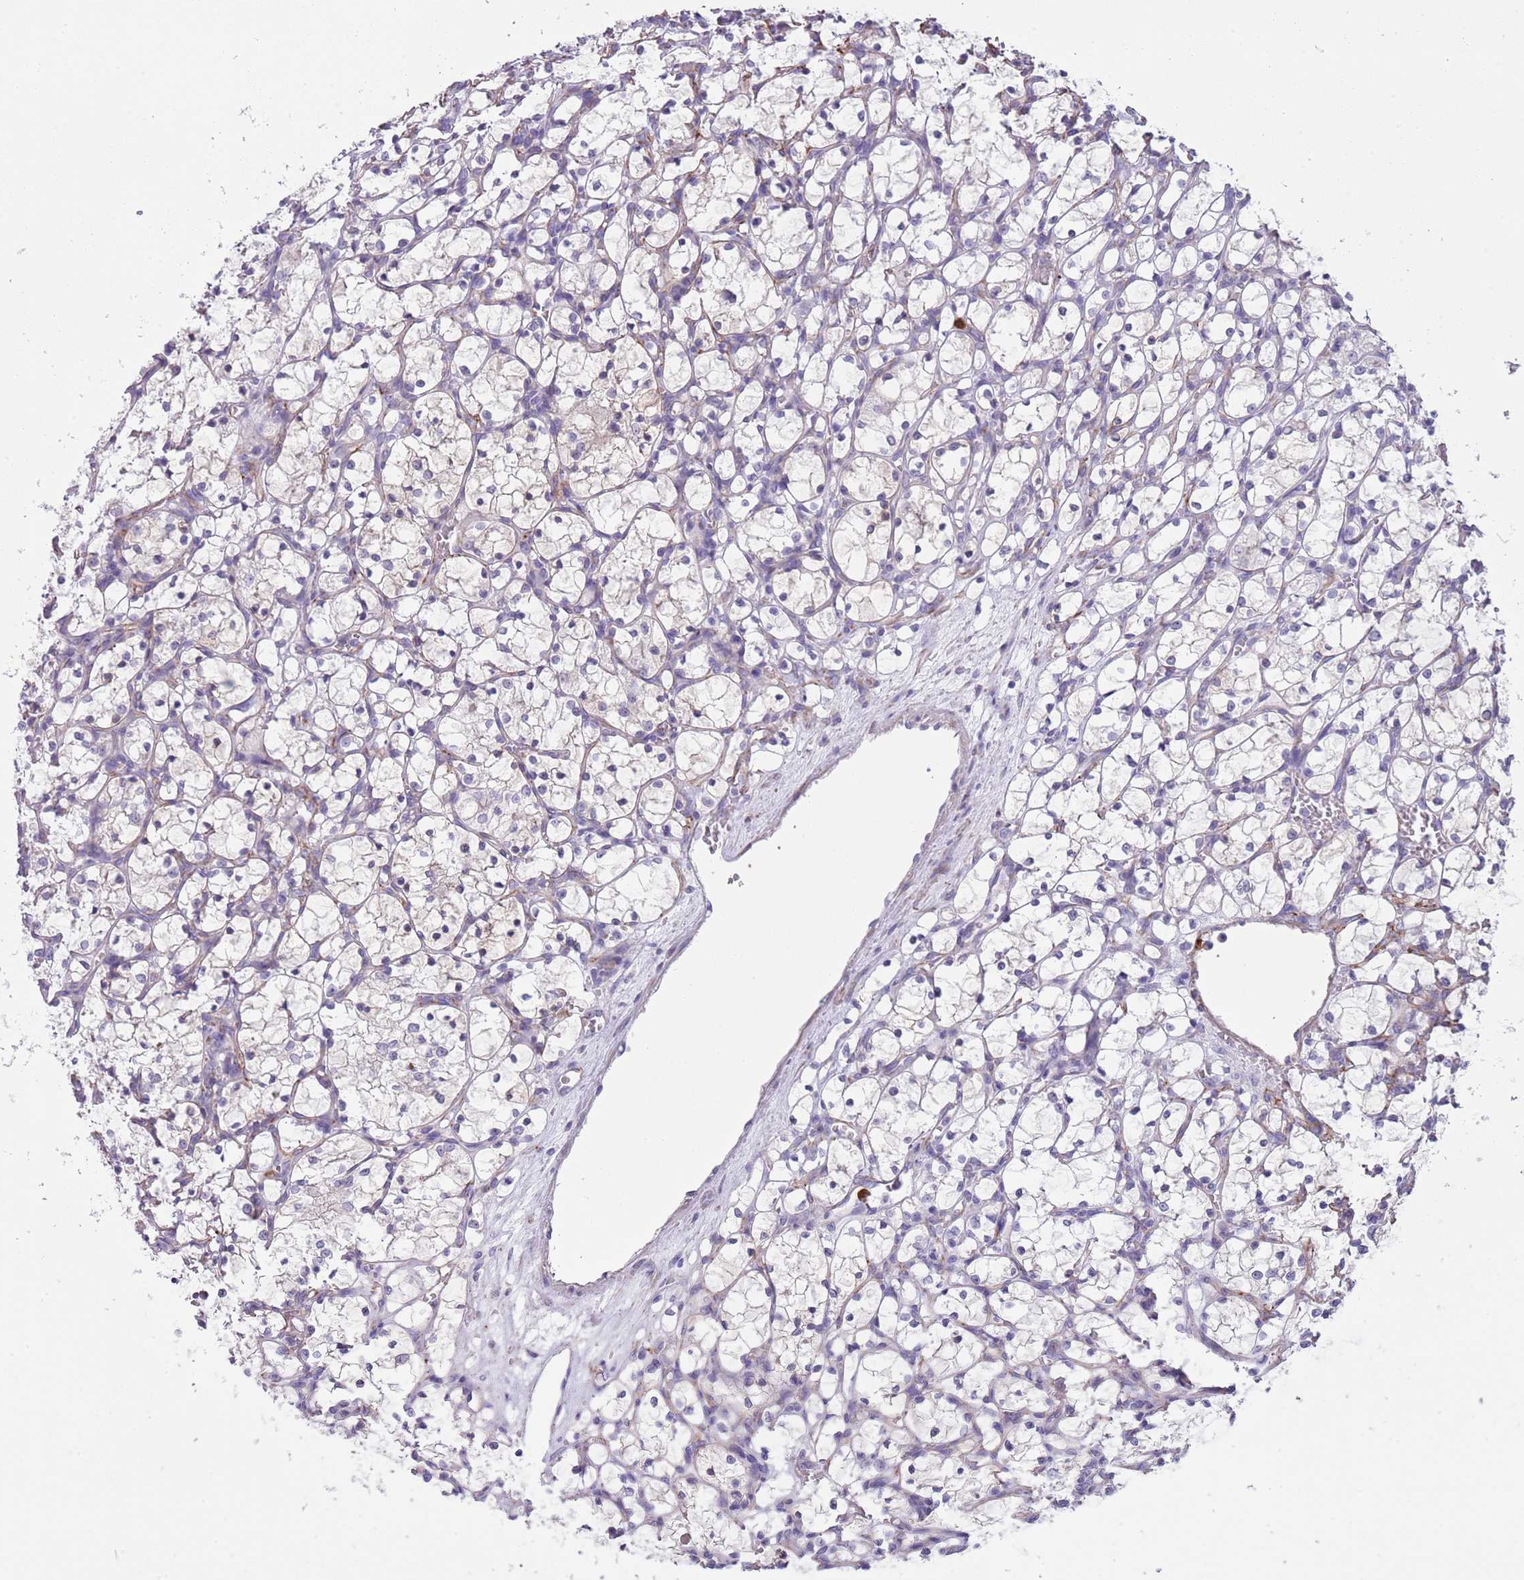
{"staining": {"intensity": "negative", "quantity": "none", "location": "none"}, "tissue": "renal cancer", "cell_type": "Tumor cells", "image_type": "cancer", "snomed": [{"axis": "morphology", "description": "Adenocarcinoma, NOS"}, {"axis": "topography", "description": "Kidney"}], "caption": "An image of human adenocarcinoma (renal) is negative for staining in tumor cells. (Stains: DAB immunohistochemistry with hematoxylin counter stain, Microscopy: brightfield microscopy at high magnification).", "gene": "TSGA13", "patient": {"sex": "female", "age": 69}}